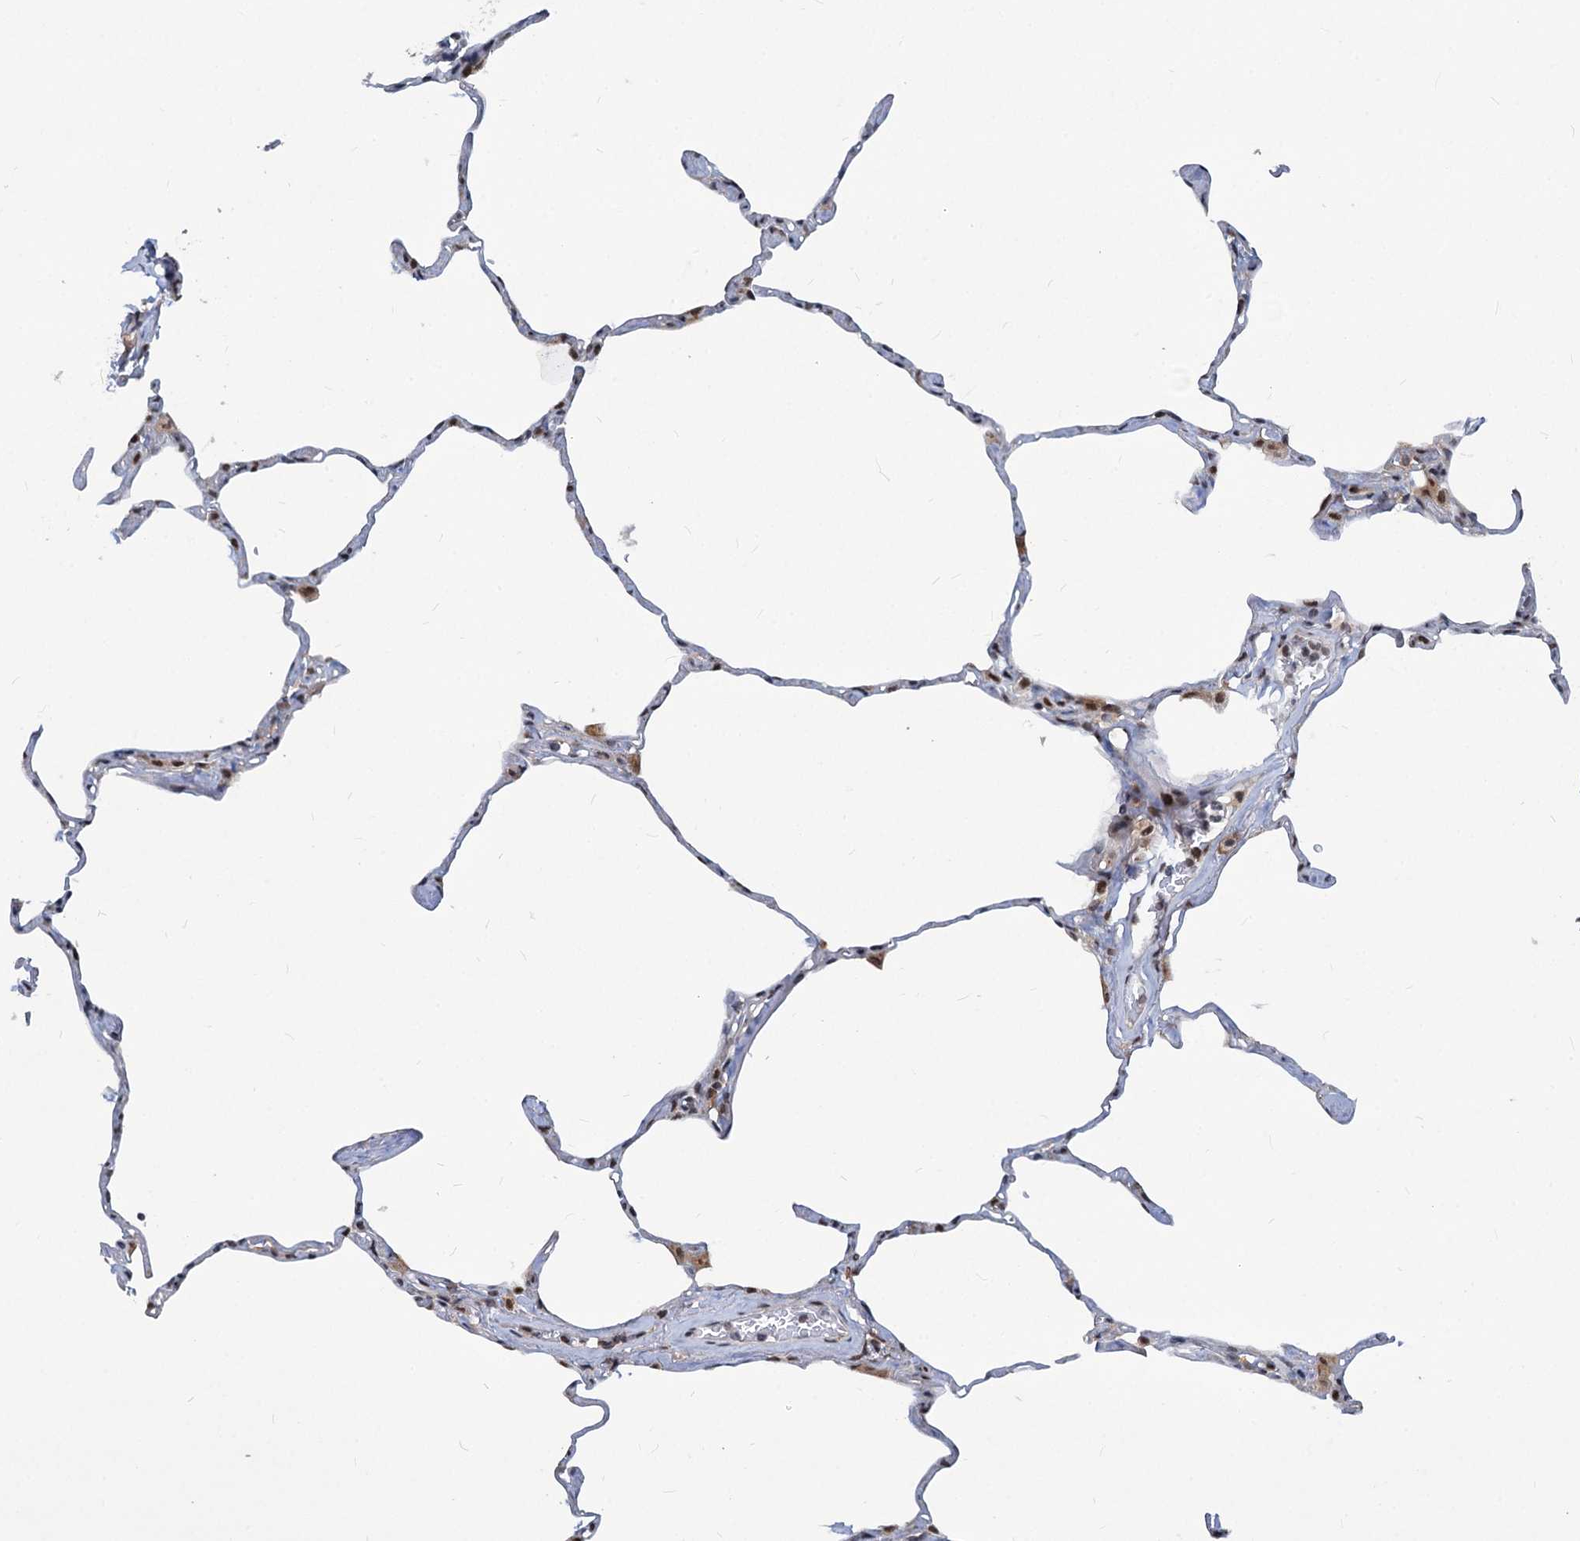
{"staining": {"intensity": "moderate", "quantity": "25%-75%", "location": "nuclear"}, "tissue": "lung", "cell_type": "Alveolar cells", "image_type": "normal", "snomed": [{"axis": "morphology", "description": "Normal tissue, NOS"}, {"axis": "topography", "description": "Lung"}], "caption": "The micrograph displays immunohistochemical staining of normal lung. There is moderate nuclear positivity is present in about 25%-75% of alveolar cells. Nuclei are stained in blue.", "gene": "PHF8", "patient": {"sex": "male", "age": 65}}